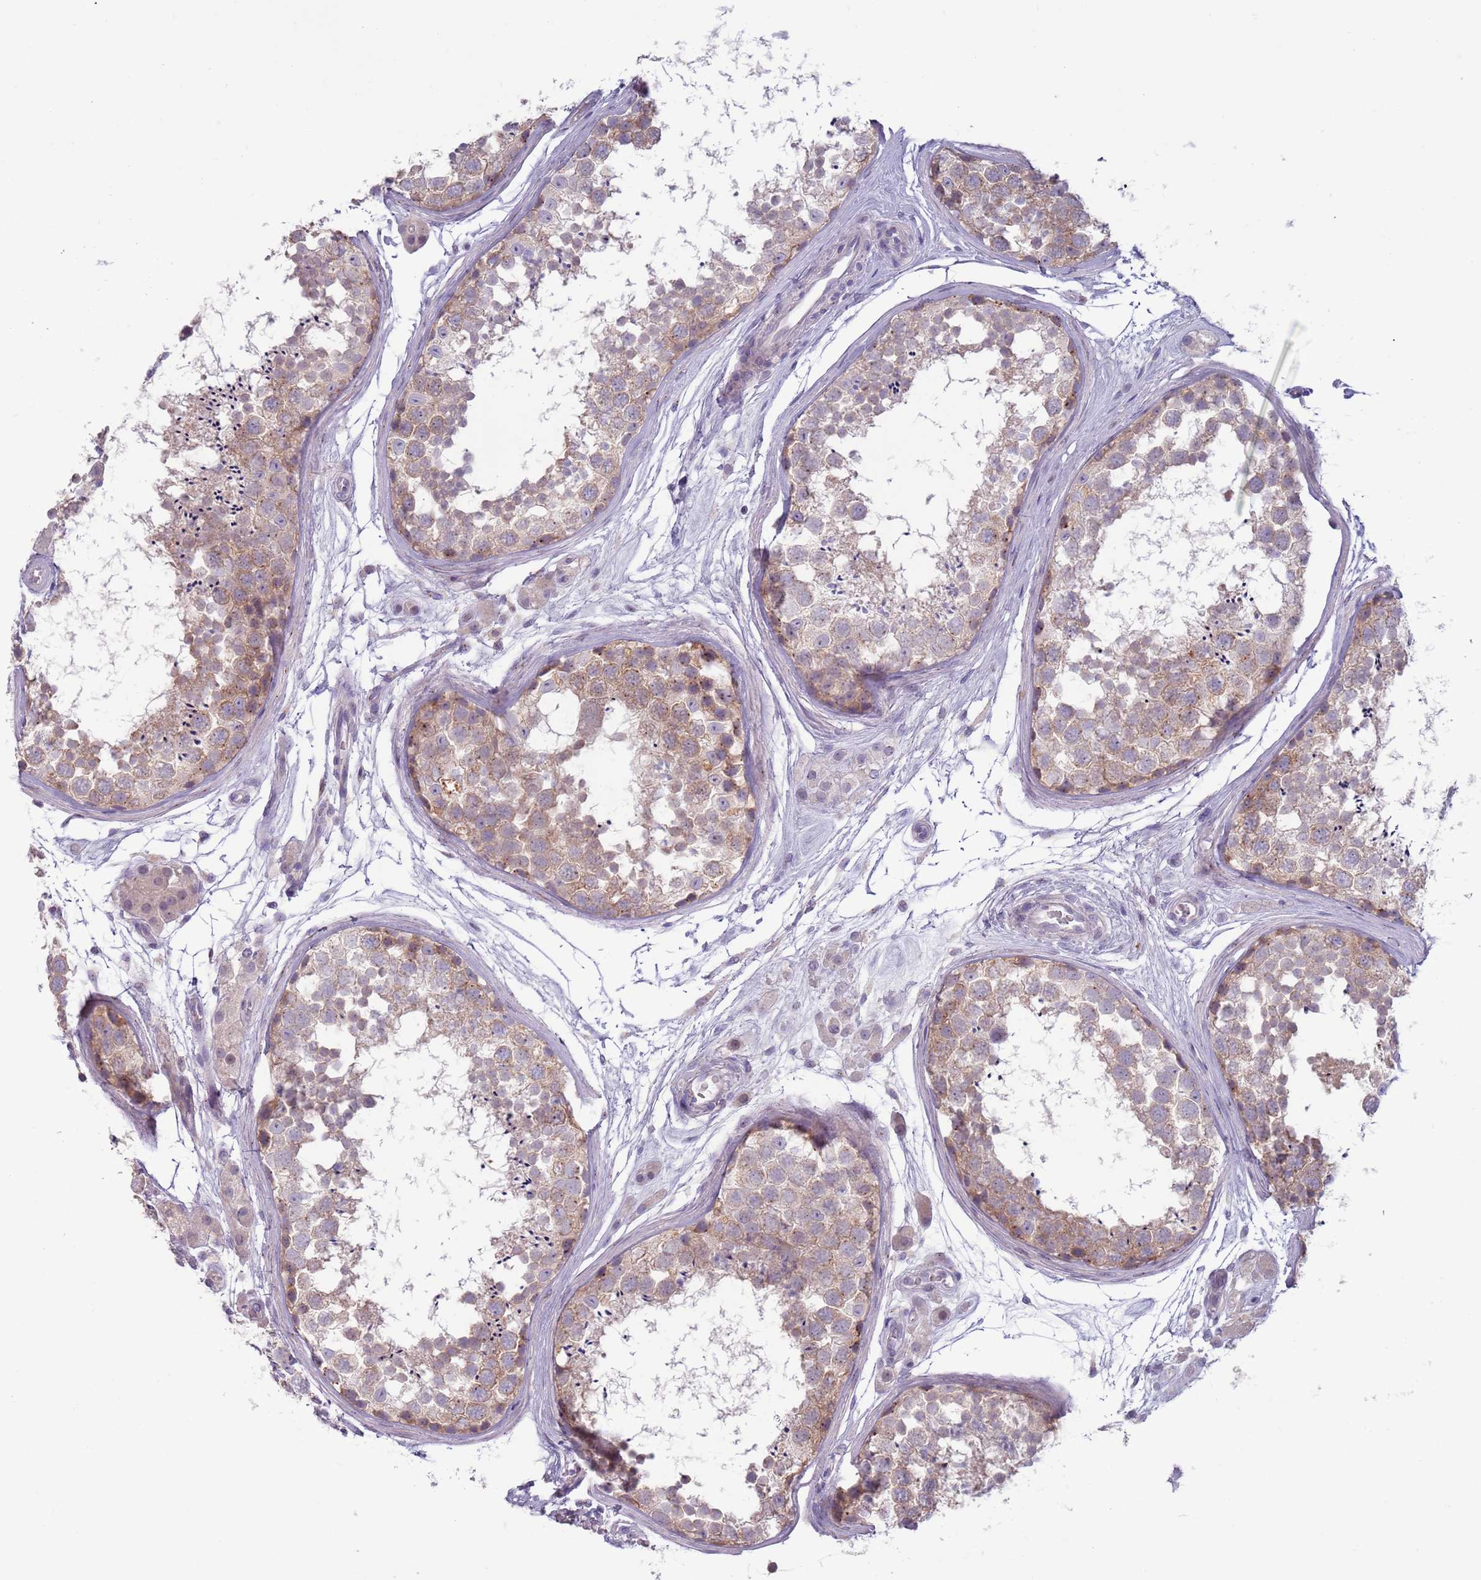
{"staining": {"intensity": "weak", "quantity": "25%-75%", "location": "cytoplasmic/membranous"}, "tissue": "testis", "cell_type": "Cells in seminiferous ducts", "image_type": "normal", "snomed": [{"axis": "morphology", "description": "Normal tissue, NOS"}, {"axis": "topography", "description": "Testis"}], "caption": "Protein analysis of normal testis exhibits weak cytoplasmic/membranous expression in approximately 25%-75% of cells in seminiferous ducts.", "gene": "LTB", "patient": {"sex": "male", "age": 56}}